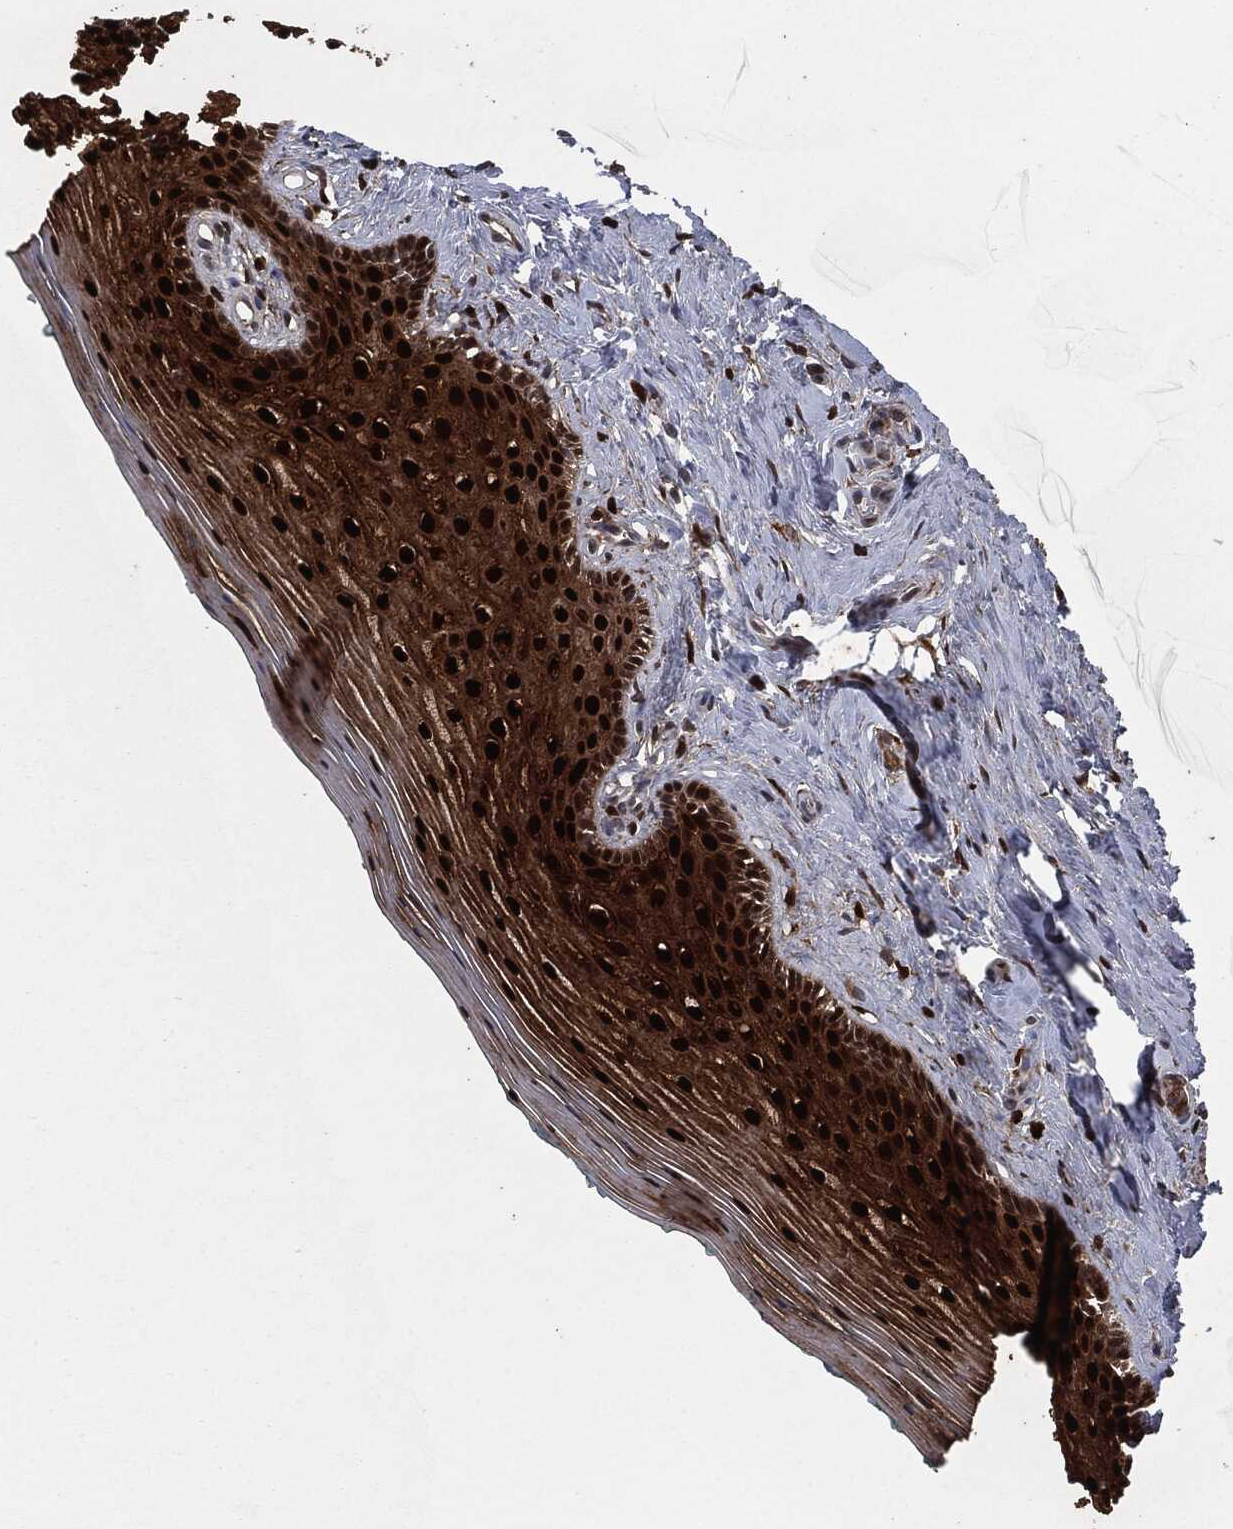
{"staining": {"intensity": "strong", "quantity": ">75%", "location": "cytoplasmic/membranous,nuclear"}, "tissue": "vagina", "cell_type": "Squamous epithelial cells", "image_type": "normal", "snomed": [{"axis": "morphology", "description": "Normal tissue, NOS"}, {"axis": "topography", "description": "Vagina"}], "caption": "Benign vagina demonstrates strong cytoplasmic/membranous,nuclear positivity in about >75% of squamous epithelial cells.", "gene": "CRABP2", "patient": {"sex": "female", "age": 45}}